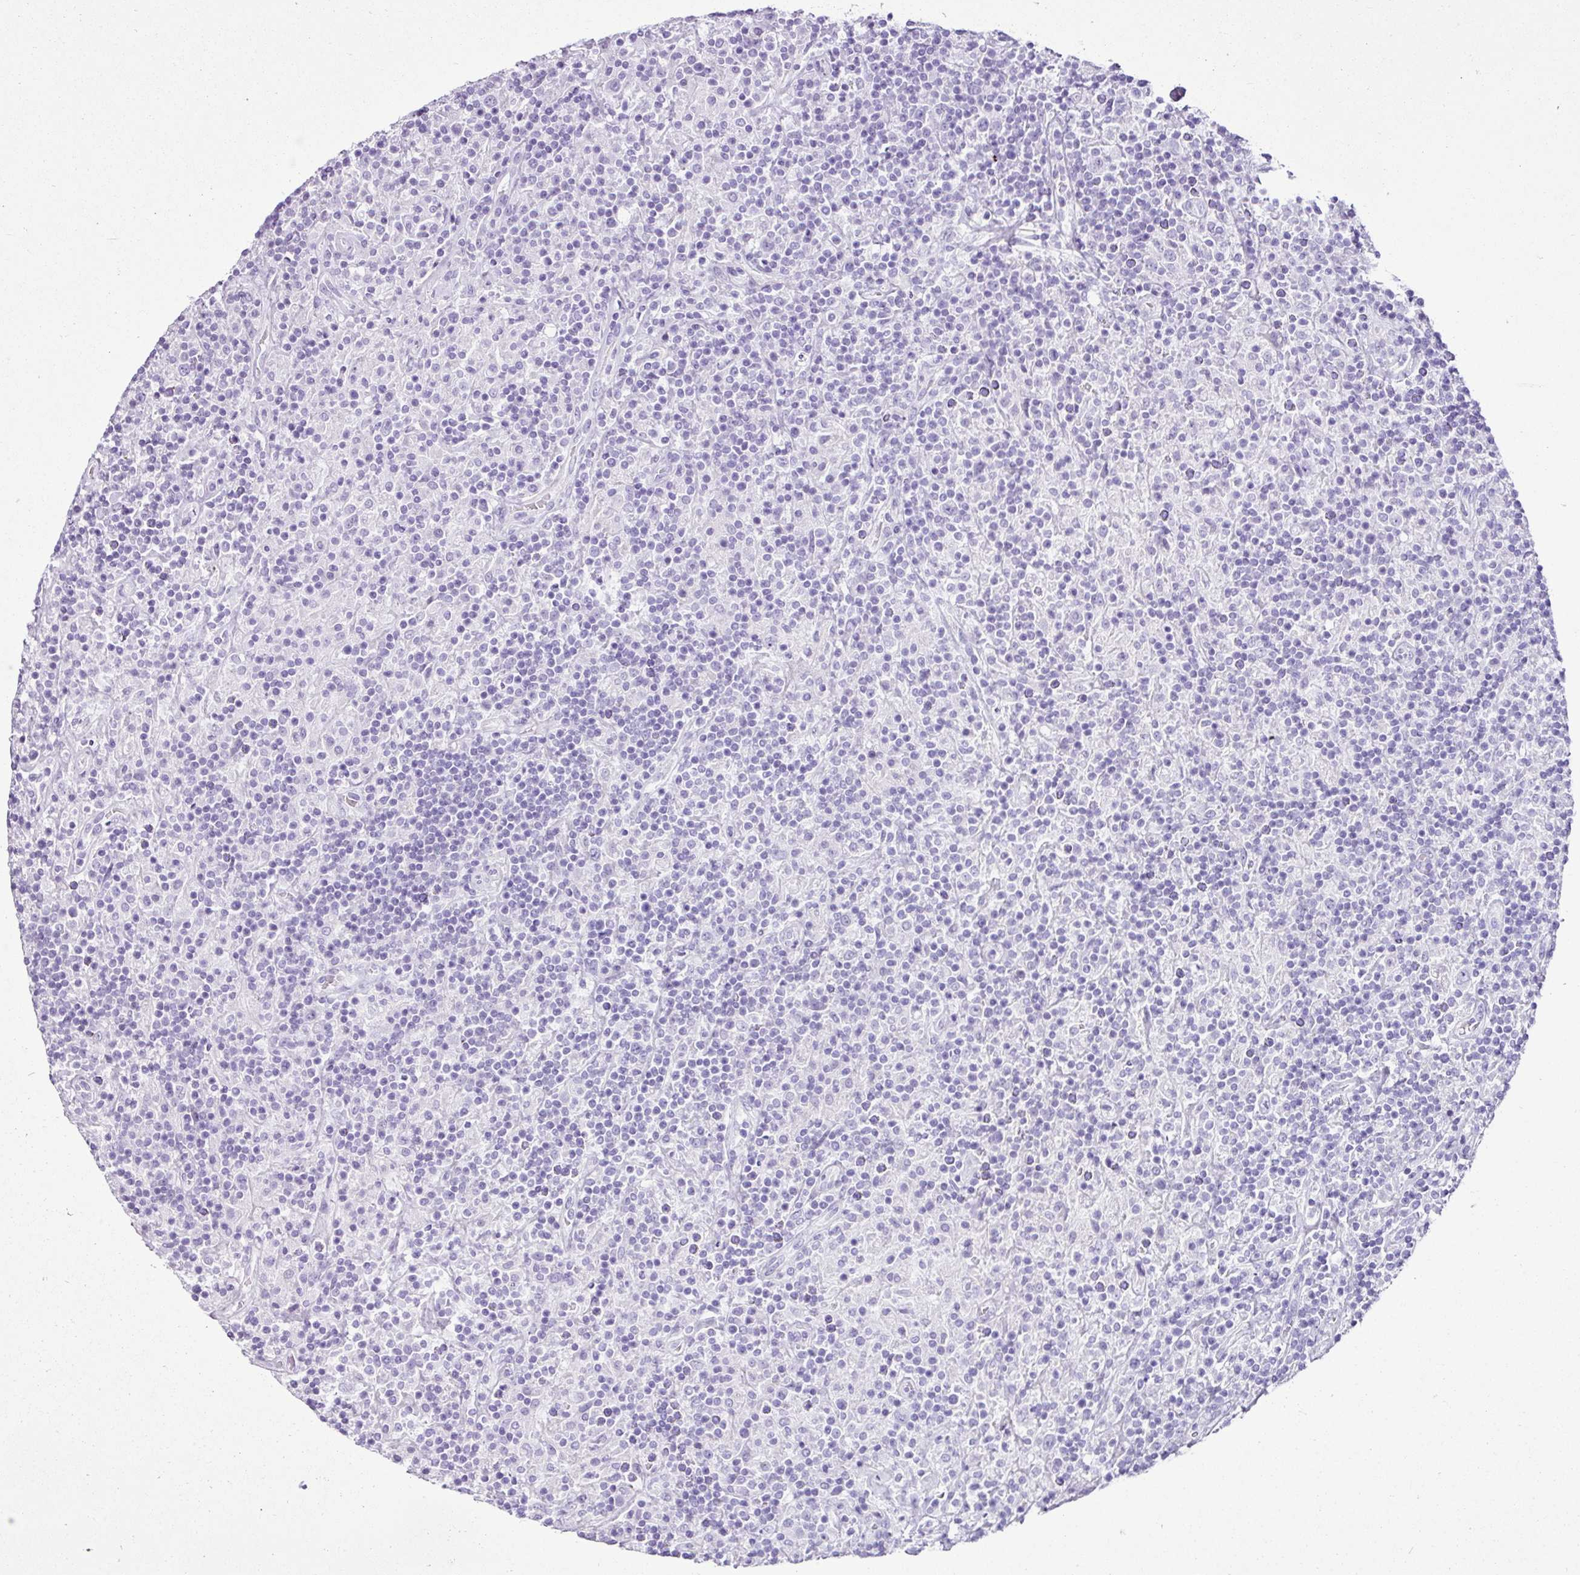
{"staining": {"intensity": "negative", "quantity": "none", "location": "none"}, "tissue": "lymphoma", "cell_type": "Tumor cells", "image_type": "cancer", "snomed": [{"axis": "morphology", "description": "Hodgkin's disease, NOS"}, {"axis": "topography", "description": "Lymph node"}], "caption": "High power microscopy micrograph of an IHC micrograph of lymphoma, revealing no significant expression in tumor cells.", "gene": "LILRB4", "patient": {"sex": "male", "age": 70}}